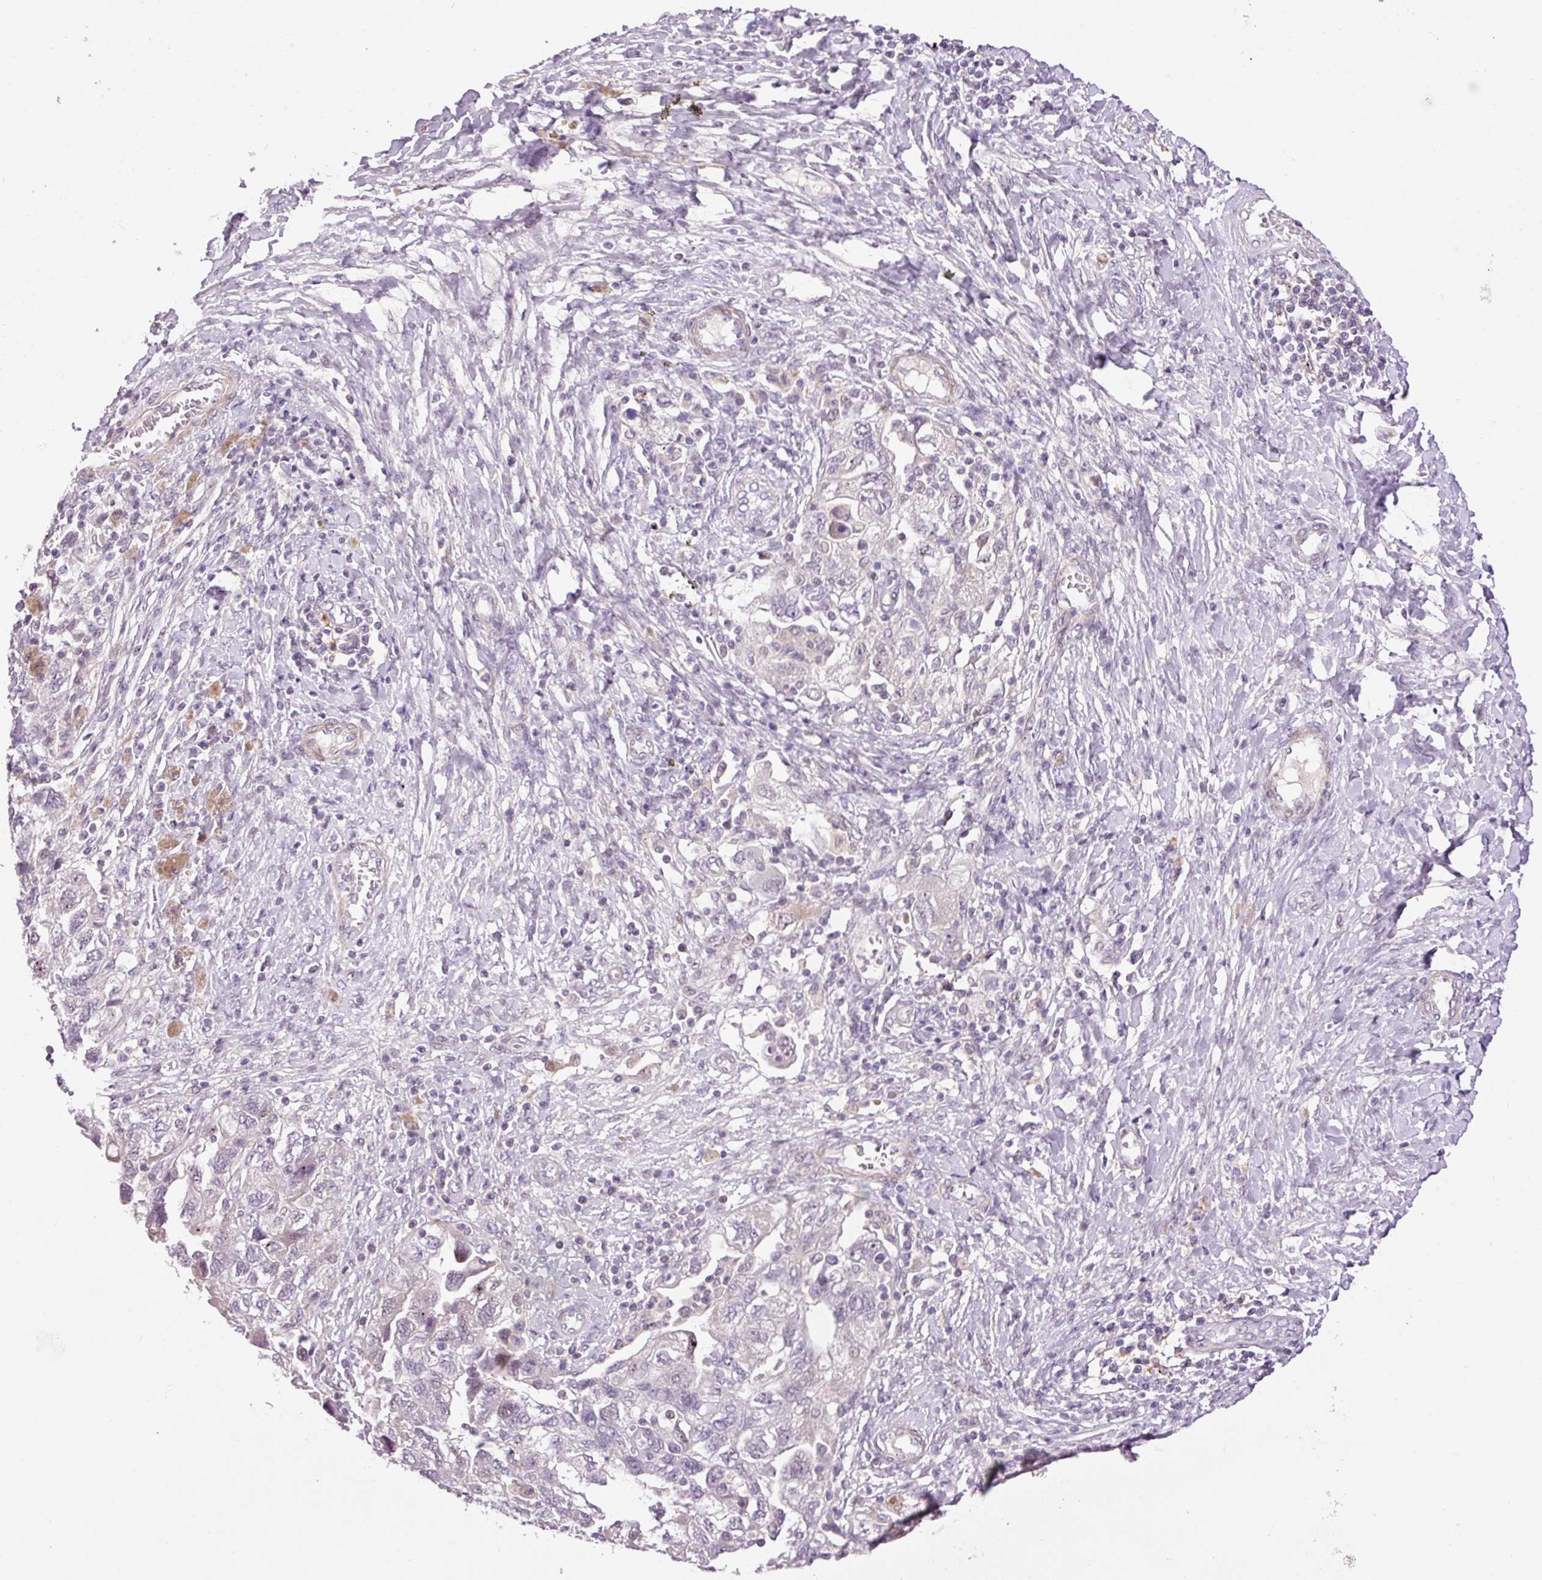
{"staining": {"intensity": "negative", "quantity": "none", "location": "none"}, "tissue": "ovarian cancer", "cell_type": "Tumor cells", "image_type": "cancer", "snomed": [{"axis": "morphology", "description": "Carcinoma, NOS"}, {"axis": "morphology", "description": "Cystadenocarcinoma, serous, NOS"}, {"axis": "topography", "description": "Ovary"}], "caption": "Serous cystadenocarcinoma (ovarian) was stained to show a protein in brown. There is no significant staining in tumor cells. (Brightfield microscopy of DAB (3,3'-diaminobenzidine) IHC at high magnification).", "gene": "HNF1A", "patient": {"sex": "female", "age": 69}}